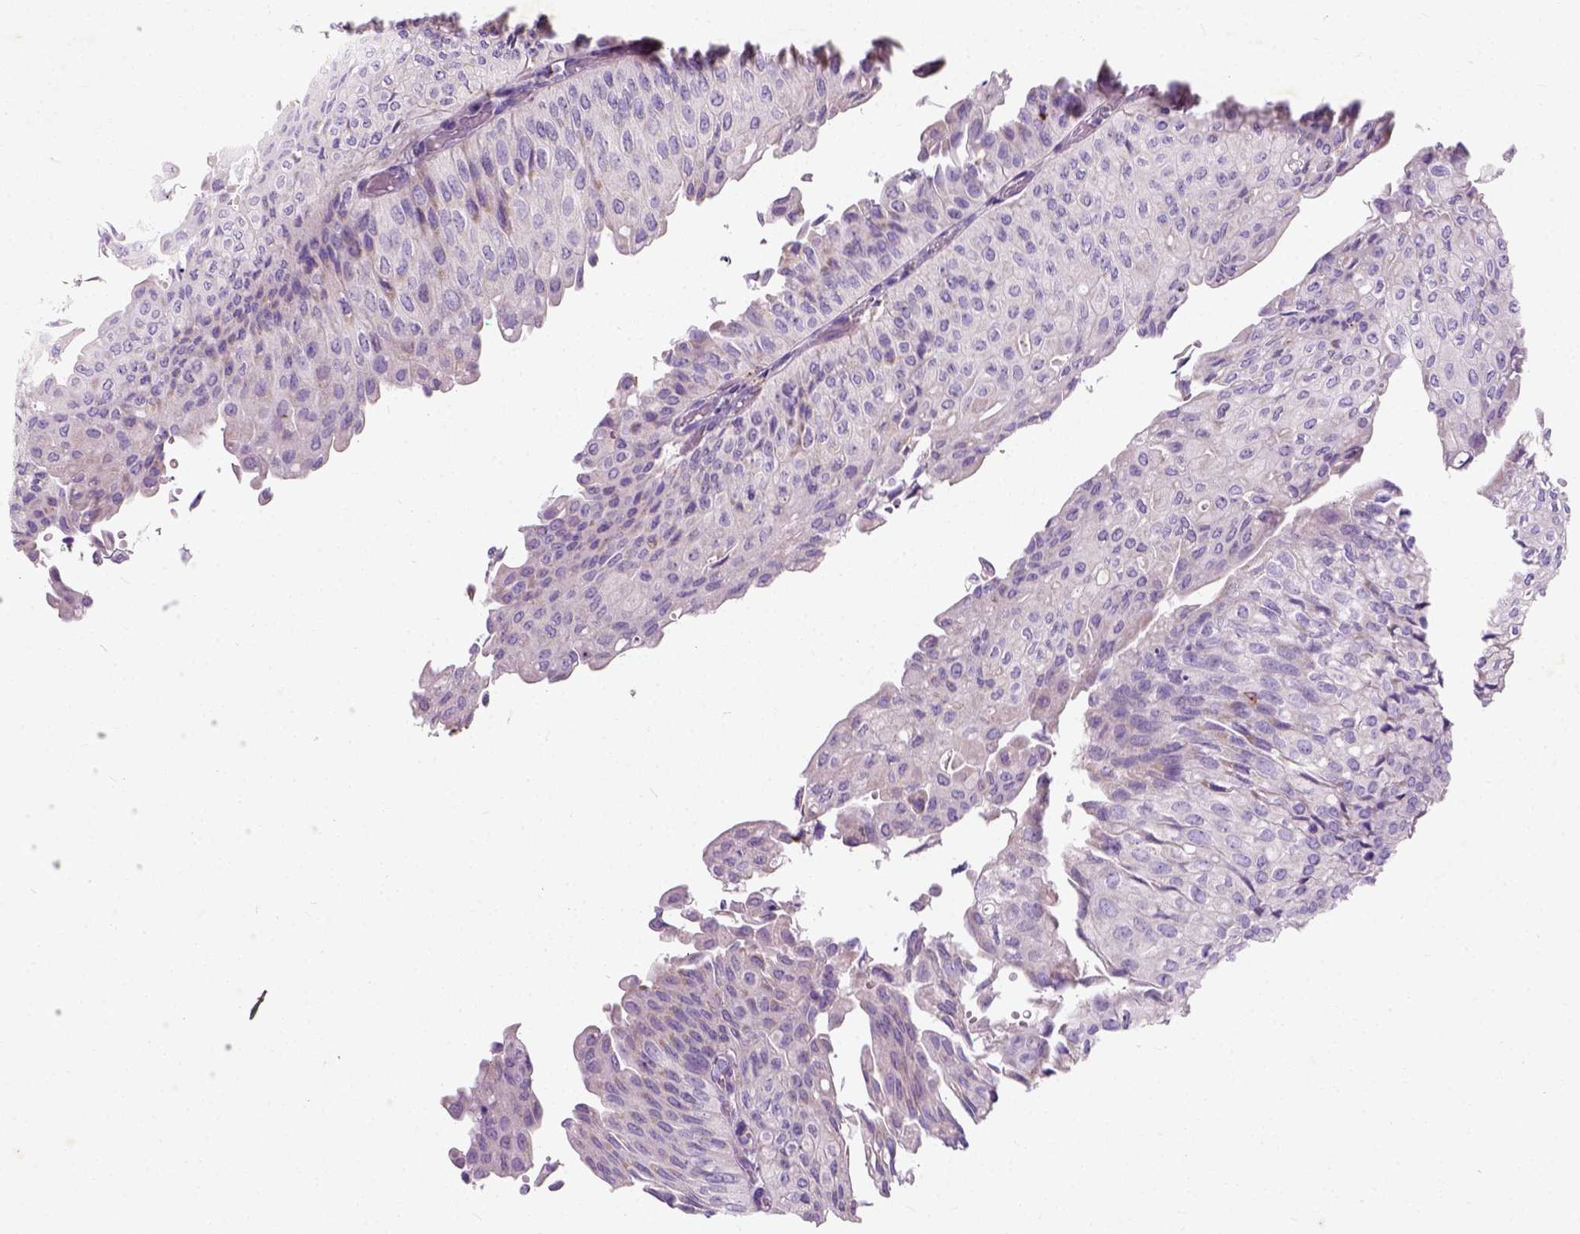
{"staining": {"intensity": "negative", "quantity": "none", "location": "none"}, "tissue": "urothelial cancer", "cell_type": "Tumor cells", "image_type": "cancer", "snomed": [{"axis": "morphology", "description": "Urothelial carcinoma, NOS"}, {"axis": "topography", "description": "Urinary bladder"}], "caption": "IHC micrograph of neoplastic tissue: urothelial cancer stained with DAB (3,3'-diaminobenzidine) exhibits no significant protein staining in tumor cells. Brightfield microscopy of immunohistochemistry (IHC) stained with DAB (3,3'-diaminobenzidine) (brown) and hematoxylin (blue), captured at high magnification.", "gene": "CHODL", "patient": {"sex": "male", "age": 62}}